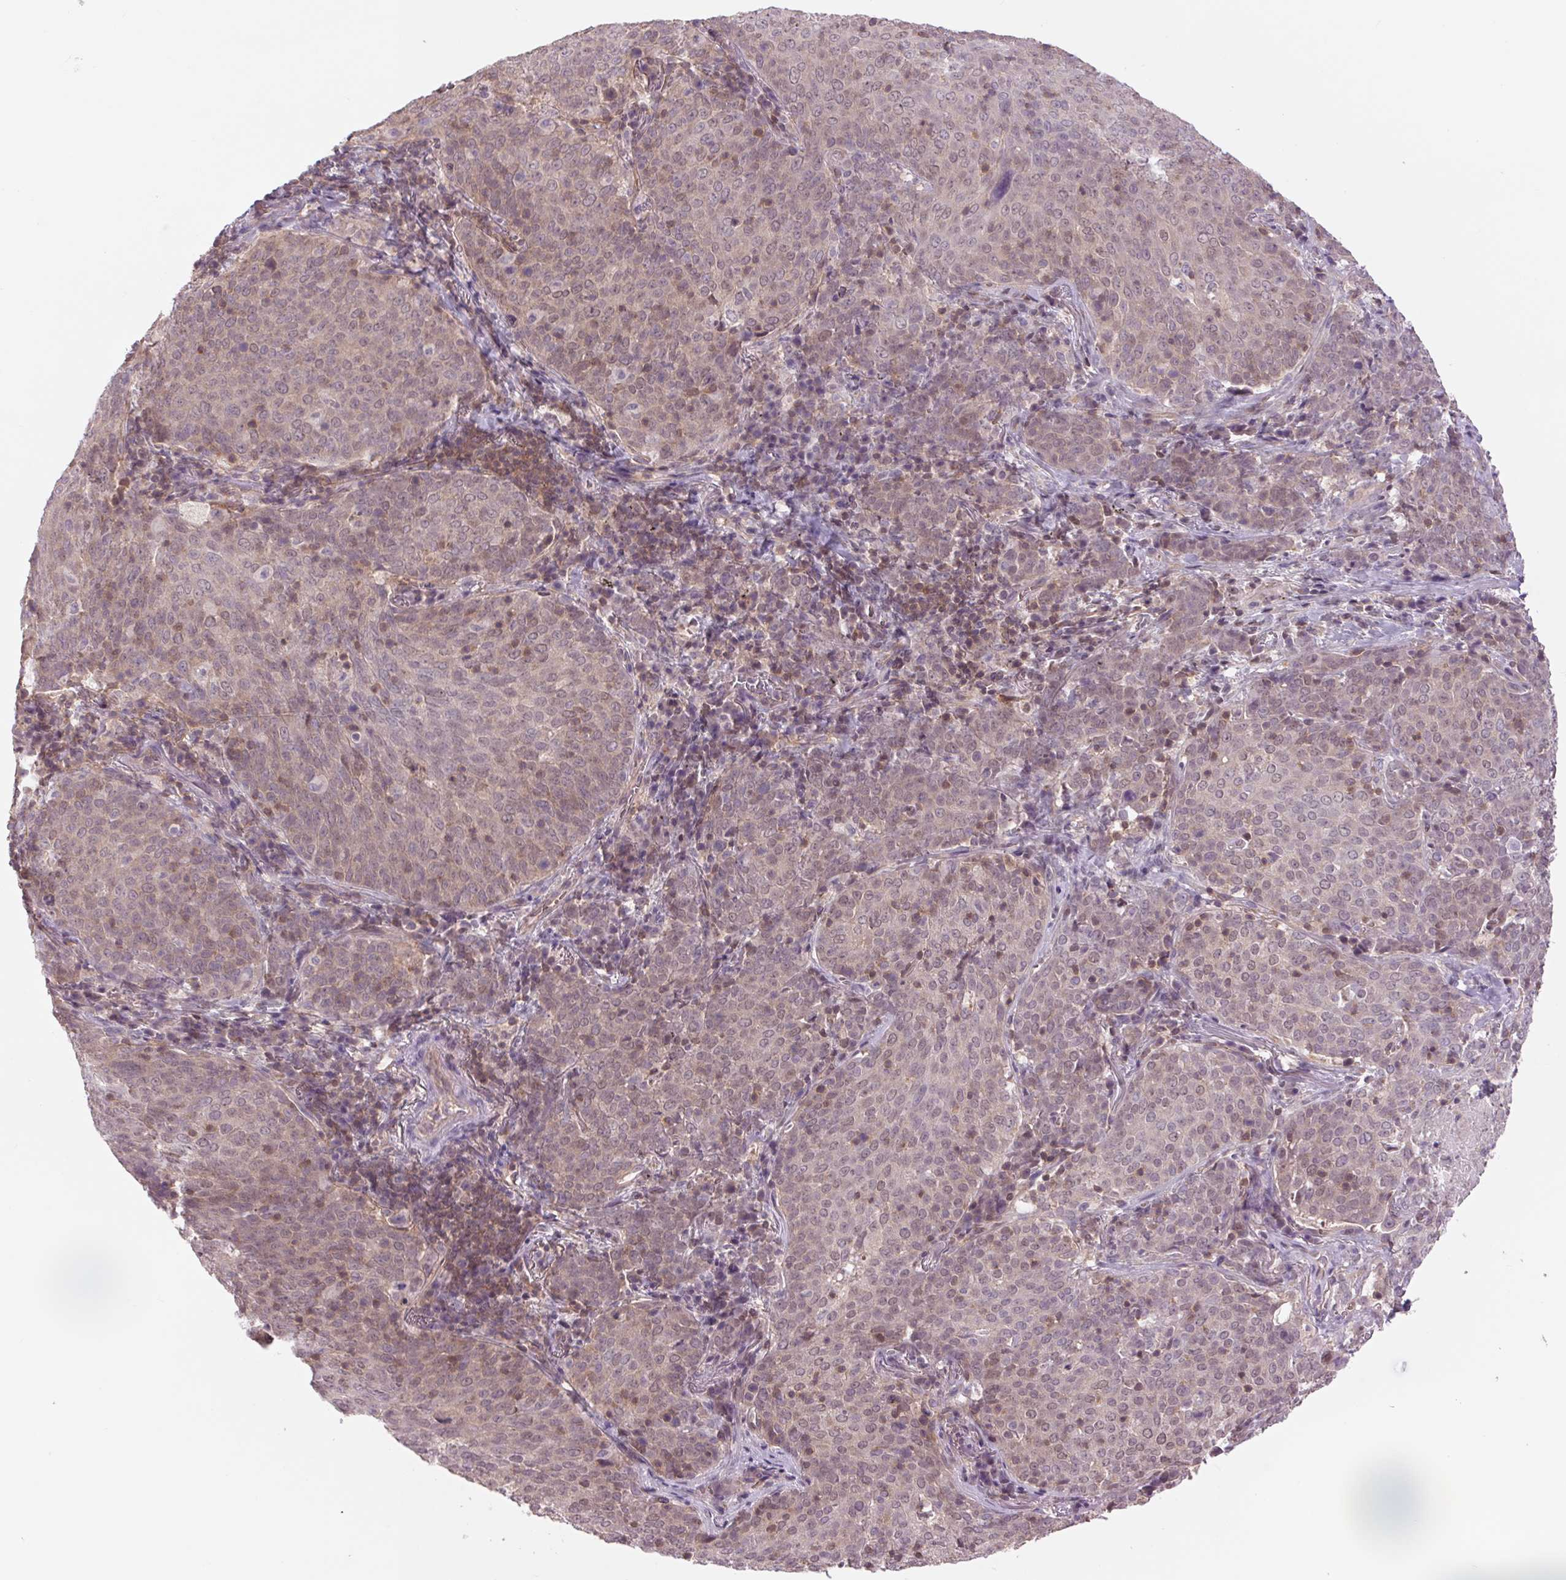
{"staining": {"intensity": "negative", "quantity": "none", "location": "none"}, "tissue": "lung cancer", "cell_type": "Tumor cells", "image_type": "cancer", "snomed": [{"axis": "morphology", "description": "Squamous cell carcinoma, NOS"}, {"axis": "topography", "description": "Lung"}], "caption": "IHC of lung squamous cell carcinoma demonstrates no positivity in tumor cells.", "gene": "SH3RF2", "patient": {"sex": "male", "age": 82}}